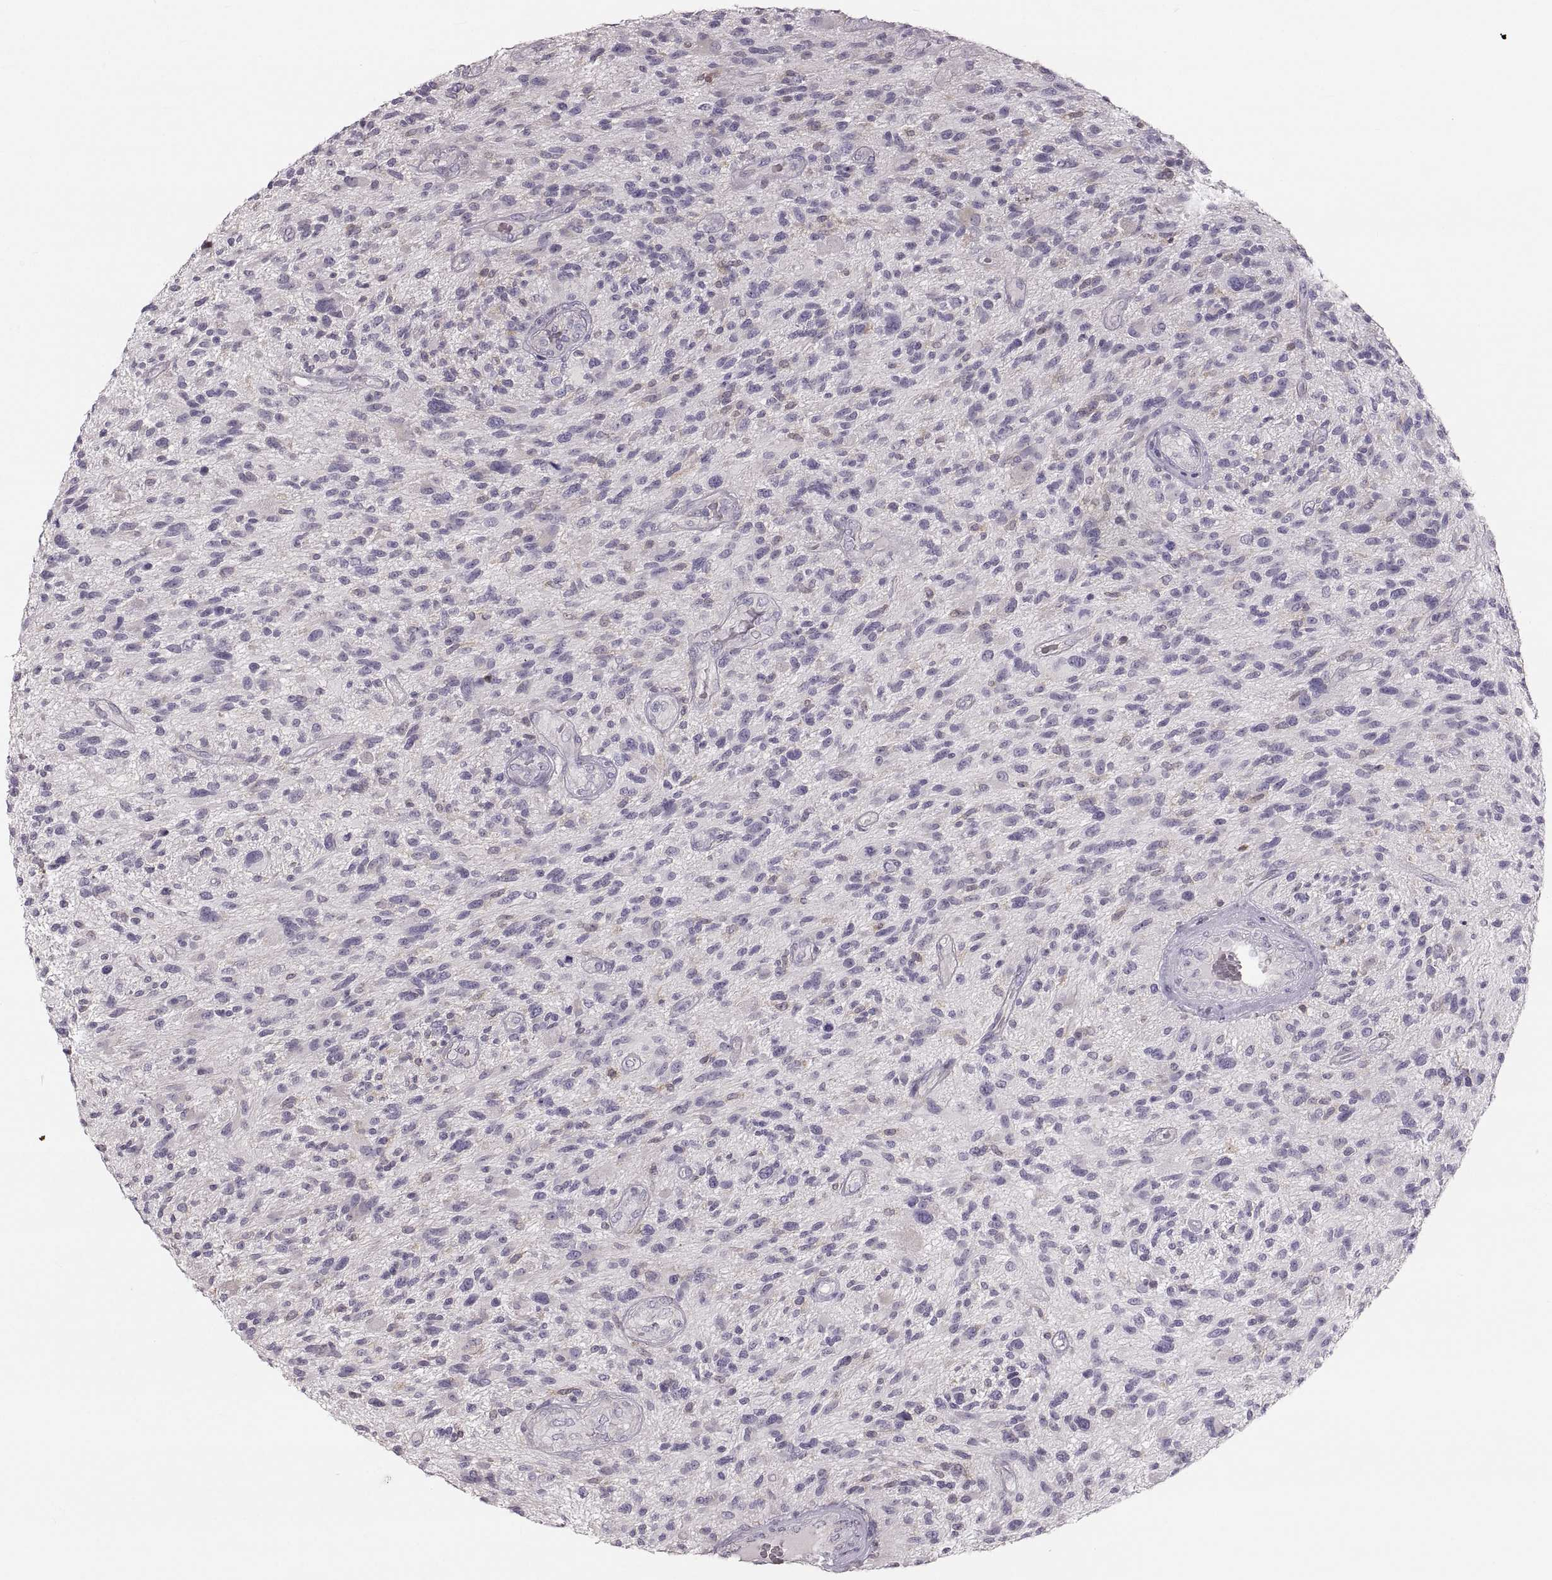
{"staining": {"intensity": "negative", "quantity": "none", "location": "none"}, "tissue": "glioma", "cell_type": "Tumor cells", "image_type": "cancer", "snomed": [{"axis": "morphology", "description": "Glioma, malignant, High grade"}, {"axis": "topography", "description": "Brain"}], "caption": "Immunohistochemistry (IHC) micrograph of neoplastic tissue: human glioma stained with DAB reveals no significant protein expression in tumor cells.", "gene": "RUNDC3A", "patient": {"sex": "male", "age": 47}}